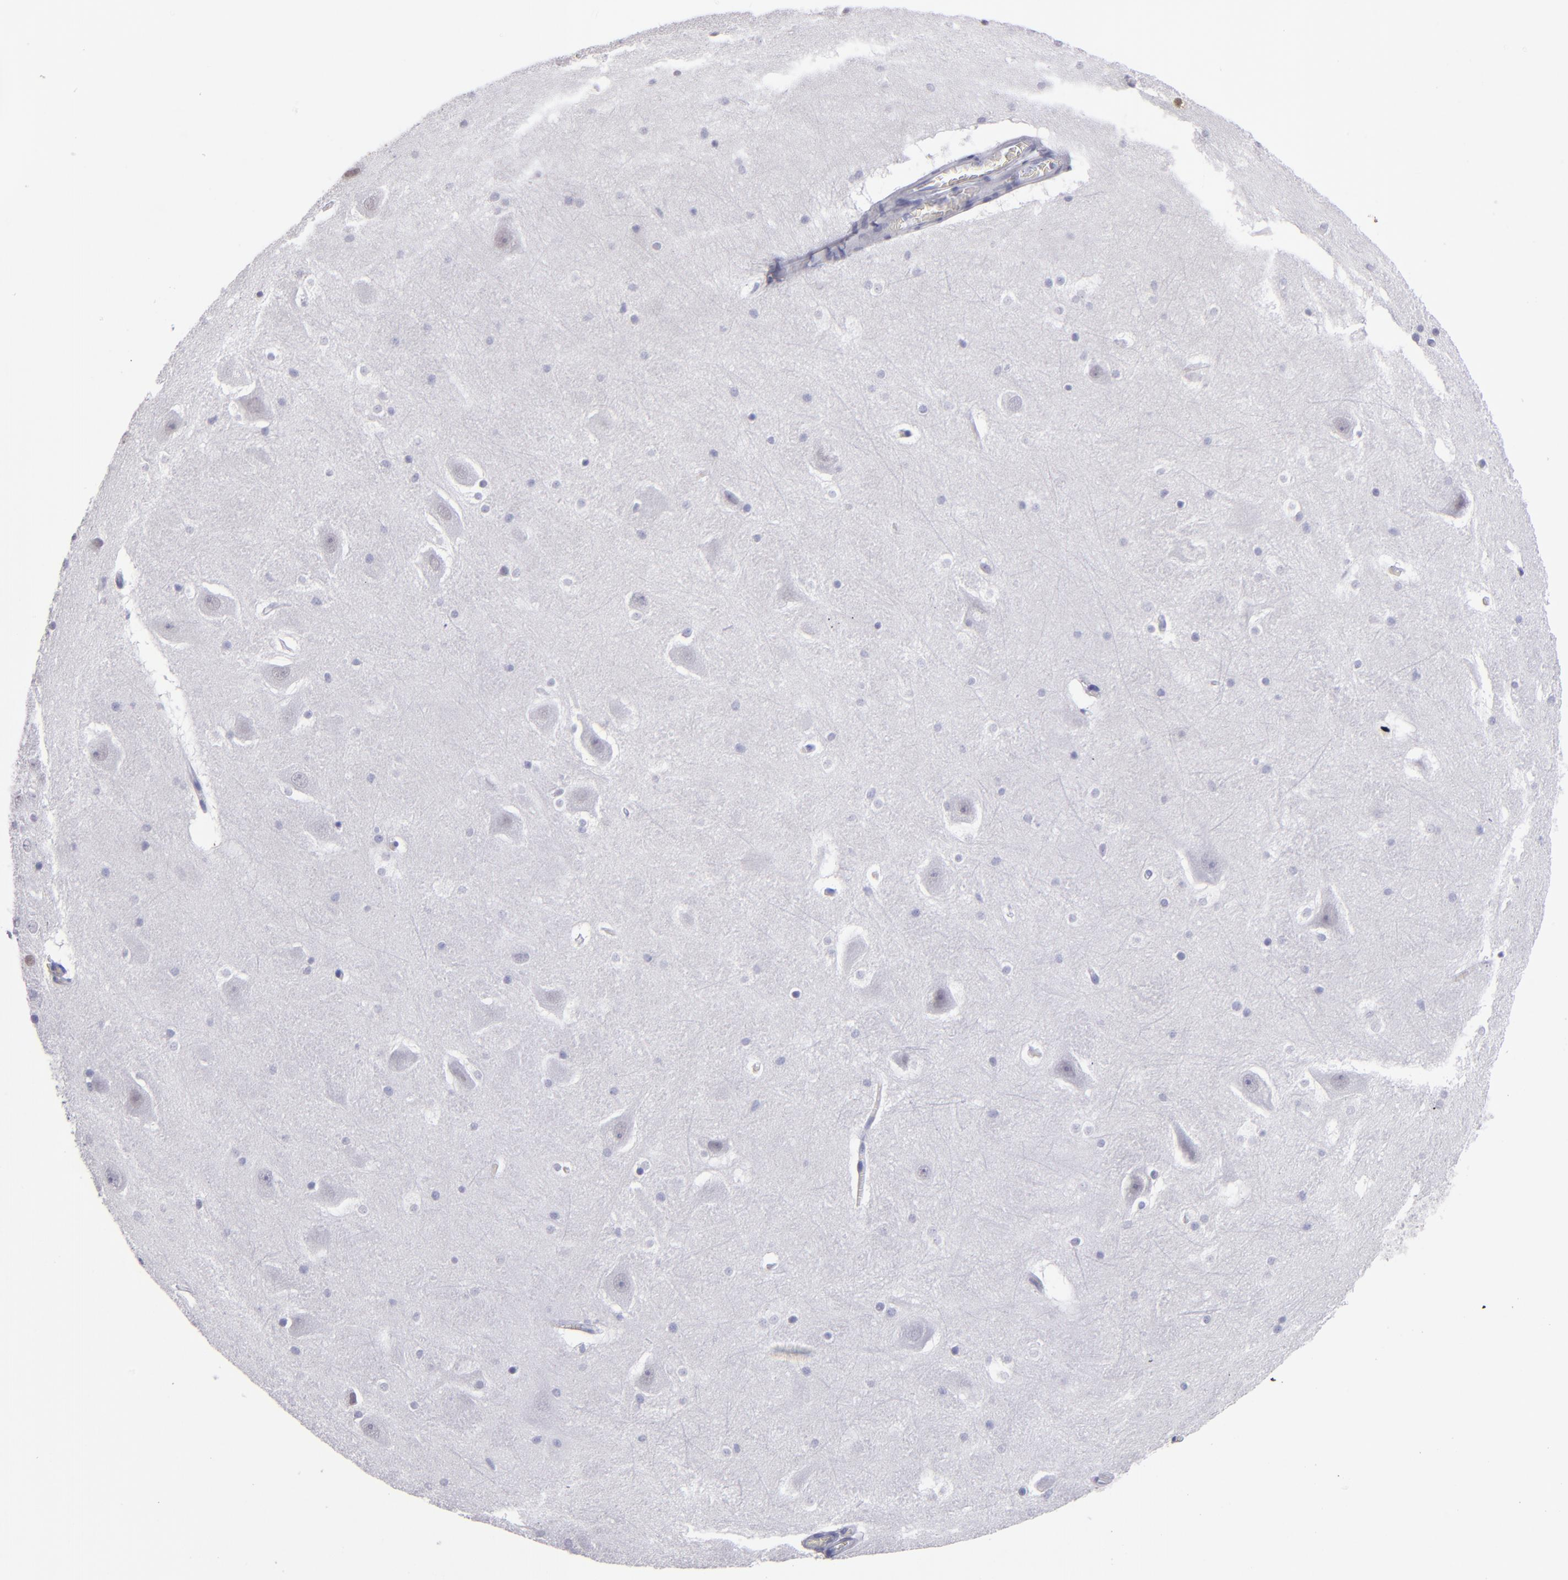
{"staining": {"intensity": "negative", "quantity": "none", "location": "none"}, "tissue": "hippocampus", "cell_type": "Glial cells", "image_type": "normal", "snomed": [{"axis": "morphology", "description": "Normal tissue, NOS"}, {"axis": "topography", "description": "Hippocampus"}], "caption": "Unremarkable hippocampus was stained to show a protein in brown. There is no significant staining in glial cells. The staining is performed using DAB (3,3'-diaminobenzidine) brown chromogen with nuclei counter-stained in using hematoxylin.", "gene": "ALDOB", "patient": {"sex": "male", "age": 45}}